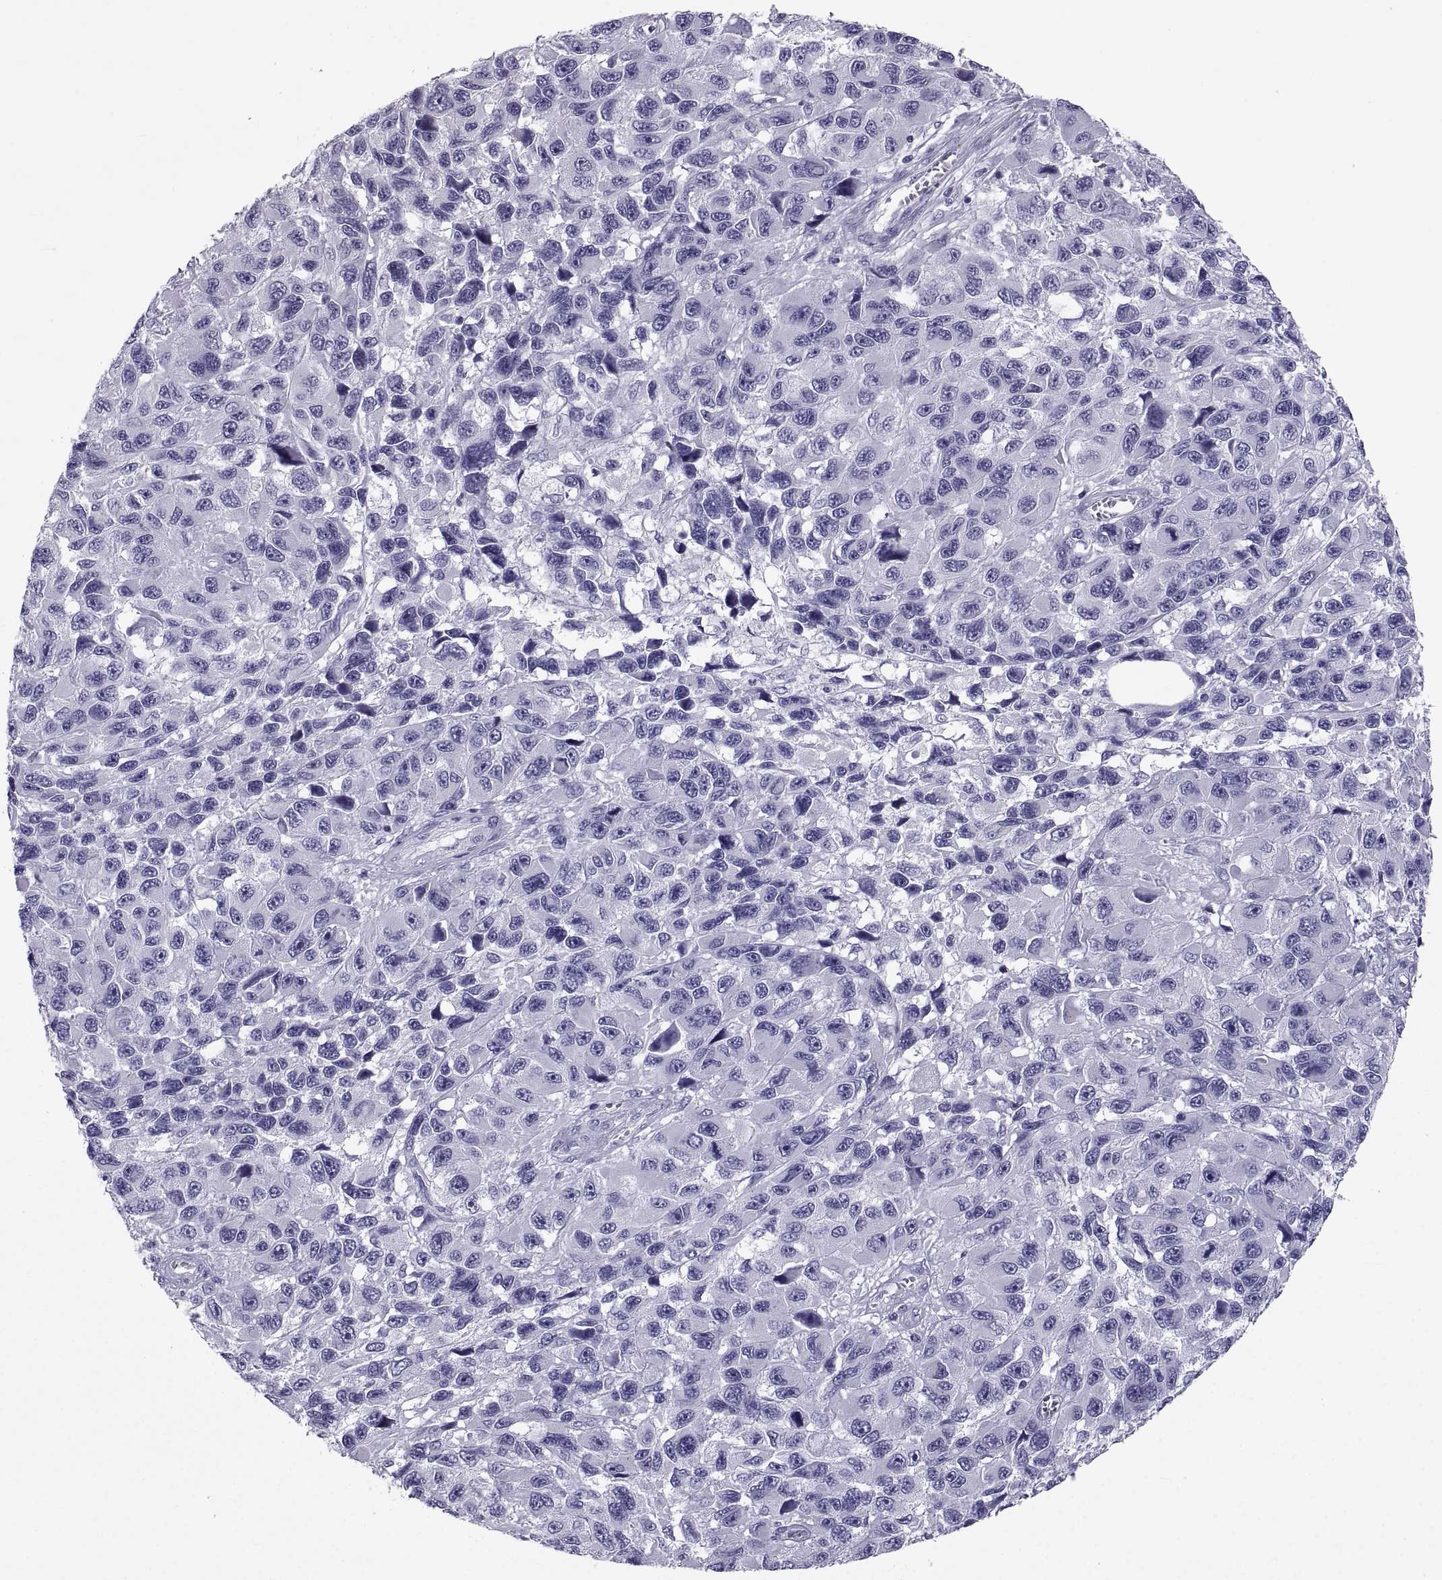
{"staining": {"intensity": "negative", "quantity": "none", "location": "none"}, "tissue": "melanoma", "cell_type": "Tumor cells", "image_type": "cancer", "snomed": [{"axis": "morphology", "description": "Malignant melanoma, NOS"}, {"axis": "topography", "description": "Skin"}], "caption": "High magnification brightfield microscopy of malignant melanoma stained with DAB (3,3'-diaminobenzidine) (brown) and counterstained with hematoxylin (blue): tumor cells show no significant expression.", "gene": "PCSK1N", "patient": {"sex": "male", "age": 53}}